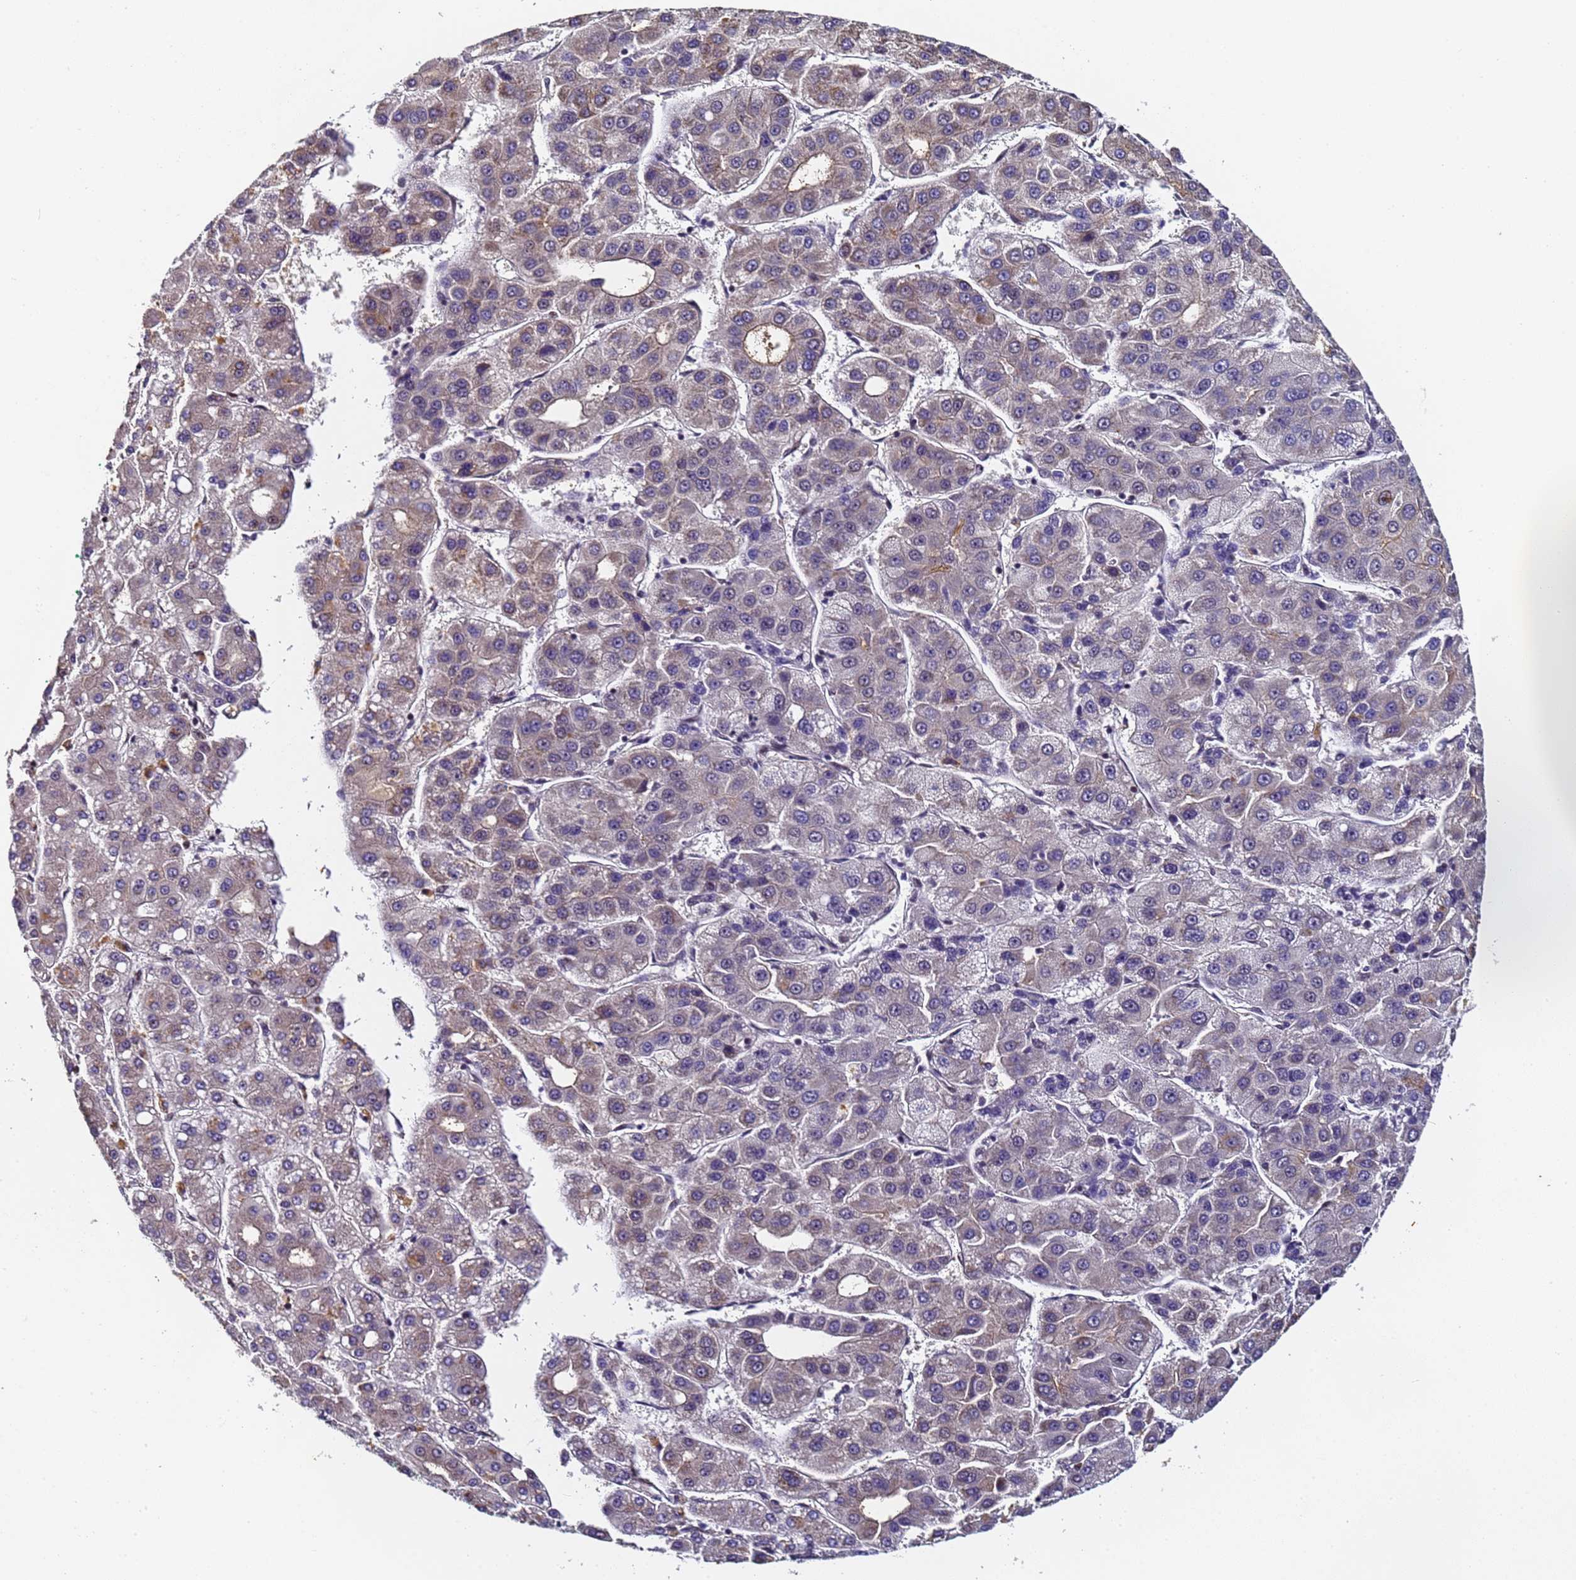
{"staining": {"intensity": "weak", "quantity": "<25%", "location": "cytoplasmic/membranous"}, "tissue": "liver cancer", "cell_type": "Tumor cells", "image_type": "cancer", "snomed": [{"axis": "morphology", "description": "Carcinoma, Hepatocellular, NOS"}, {"axis": "topography", "description": "Liver"}], "caption": "This is an immunohistochemistry (IHC) photomicrograph of human liver cancer (hepatocellular carcinoma). There is no expression in tumor cells.", "gene": "FNBP4", "patient": {"sex": "male", "age": 65}}